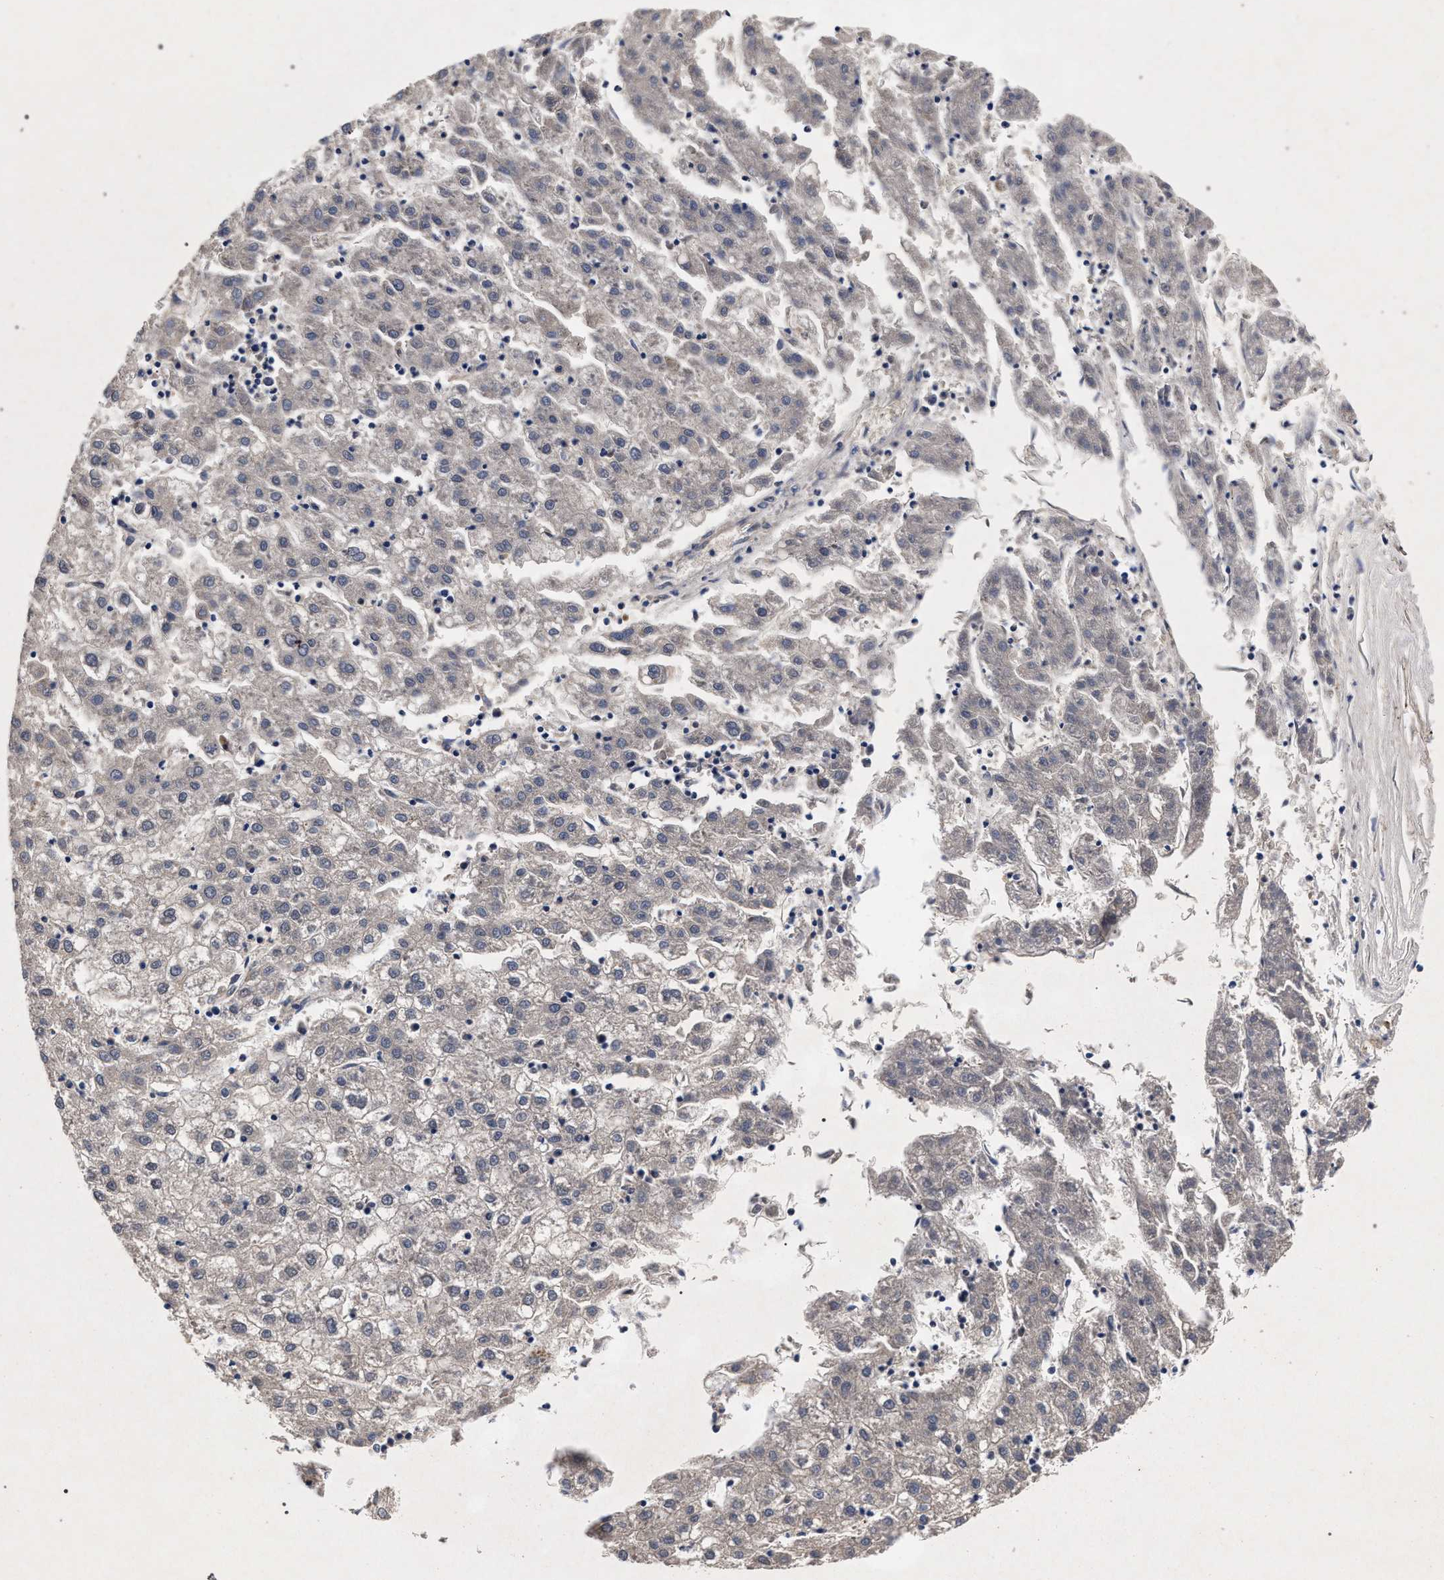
{"staining": {"intensity": "negative", "quantity": "none", "location": "none"}, "tissue": "liver cancer", "cell_type": "Tumor cells", "image_type": "cancer", "snomed": [{"axis": "morphology", "description": "Carcinoma, Hepatocellular, NOS"}, {"axis": "topography", "description": "Liver"}], "caption": "Tumor cells are negative for protein expression in human liver hepatocellular carcinoma.", "gene": "NEK7", "patient": {"sex": "male", "age": 72}}